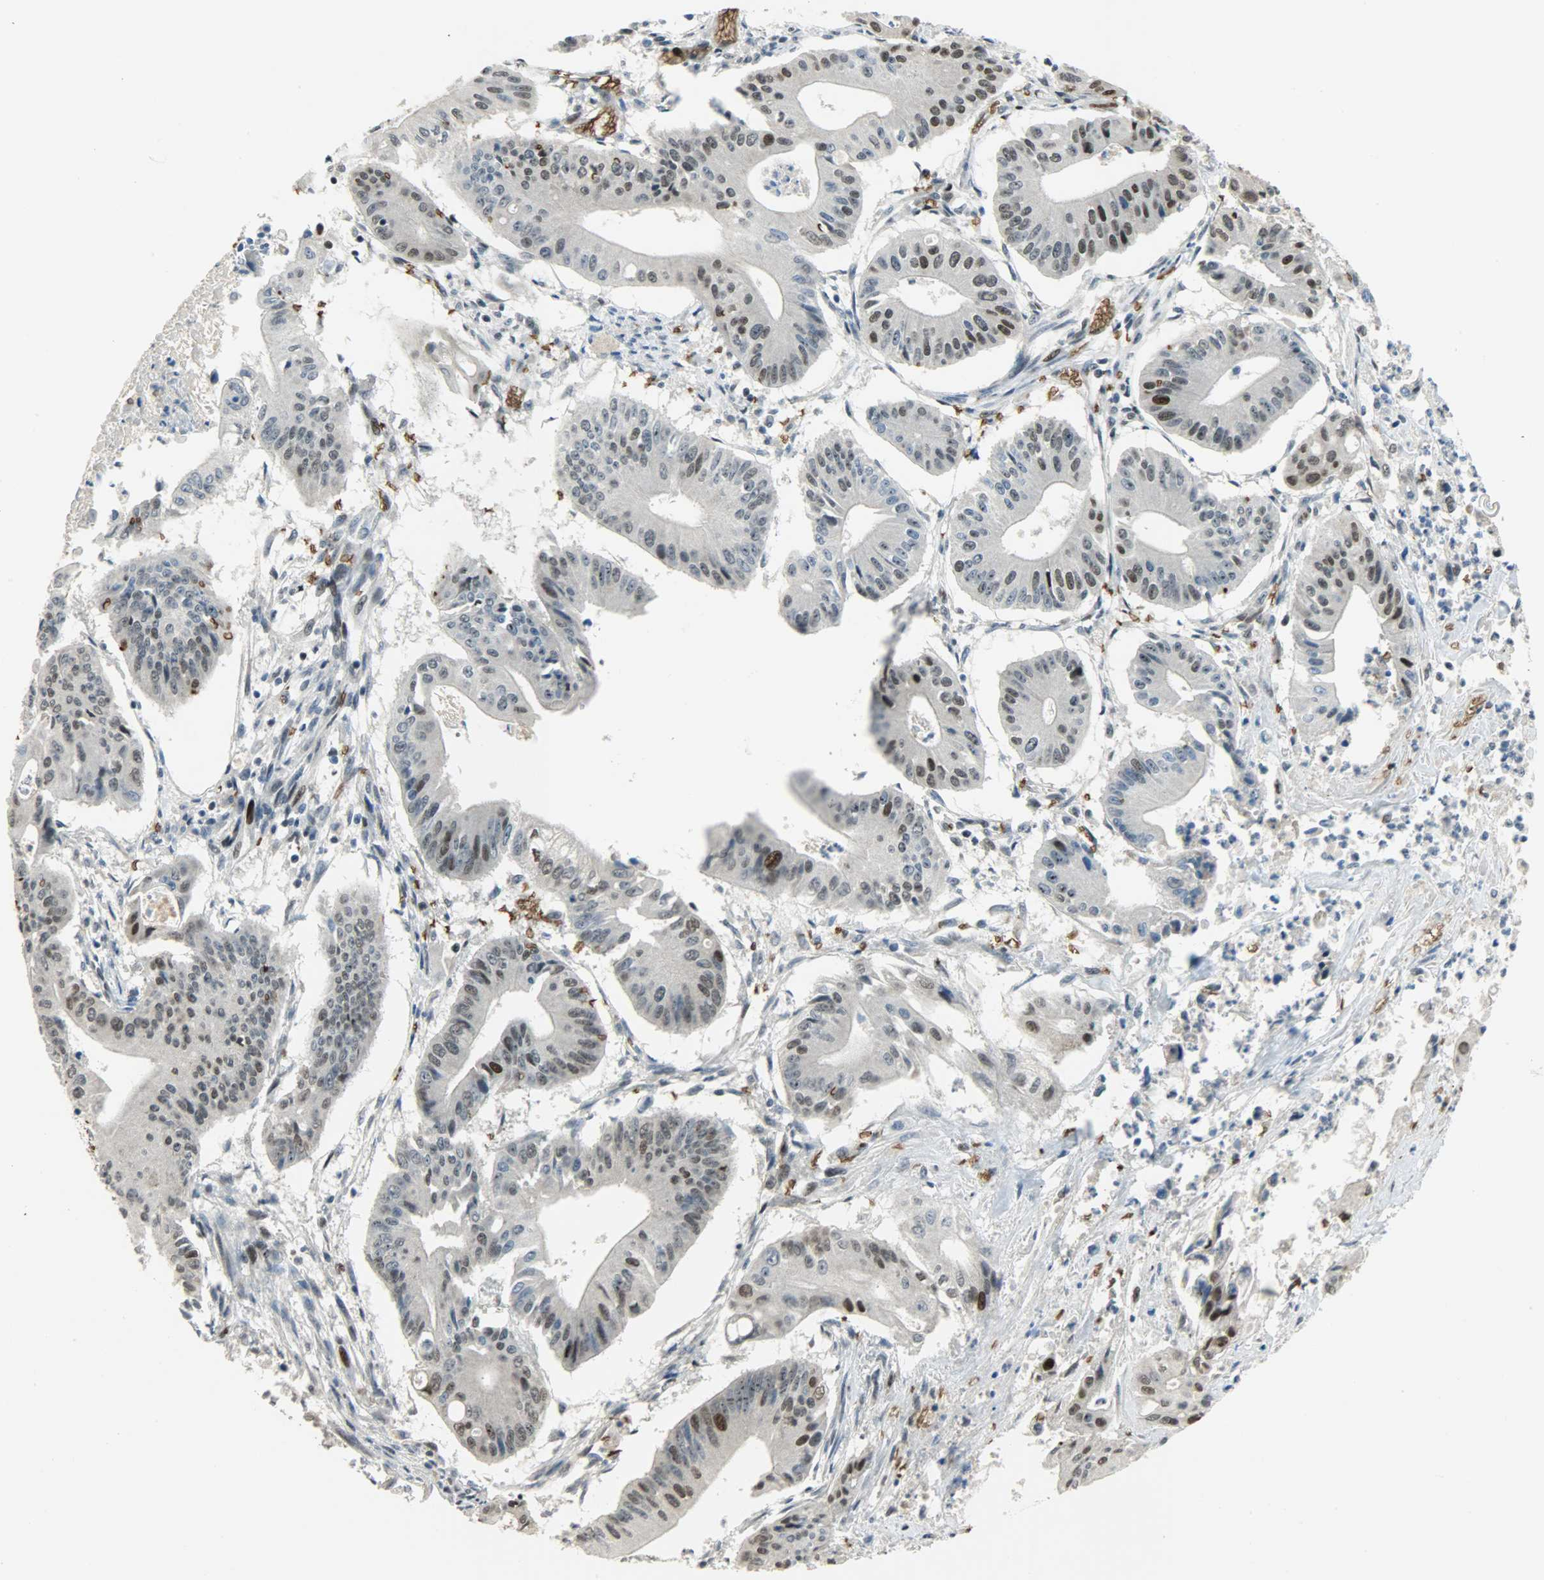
{"staining": {"intensity": "moderate", "quantity": "25%-75%", "location": "nuclear"}, "tissue": "pancreatic cancer", "cell_type": "Tumor cells", "image_type": "cancer", "snomed": [{"axis": "morphology", "description": "Normal tissue, NOS"}, {"axis": "topography", "description": "Lymph node"}], "caption": "Immunohistochemical staining of human pancreatic cancer displays medium levels of moderate nuclear staining in about 25%-75% of tumor cells. (brown staining indicates protein expression, while blue staining denotes nuclei).", "gene": "SNAI1", "patient": {"sex": "male", "age": 62}}